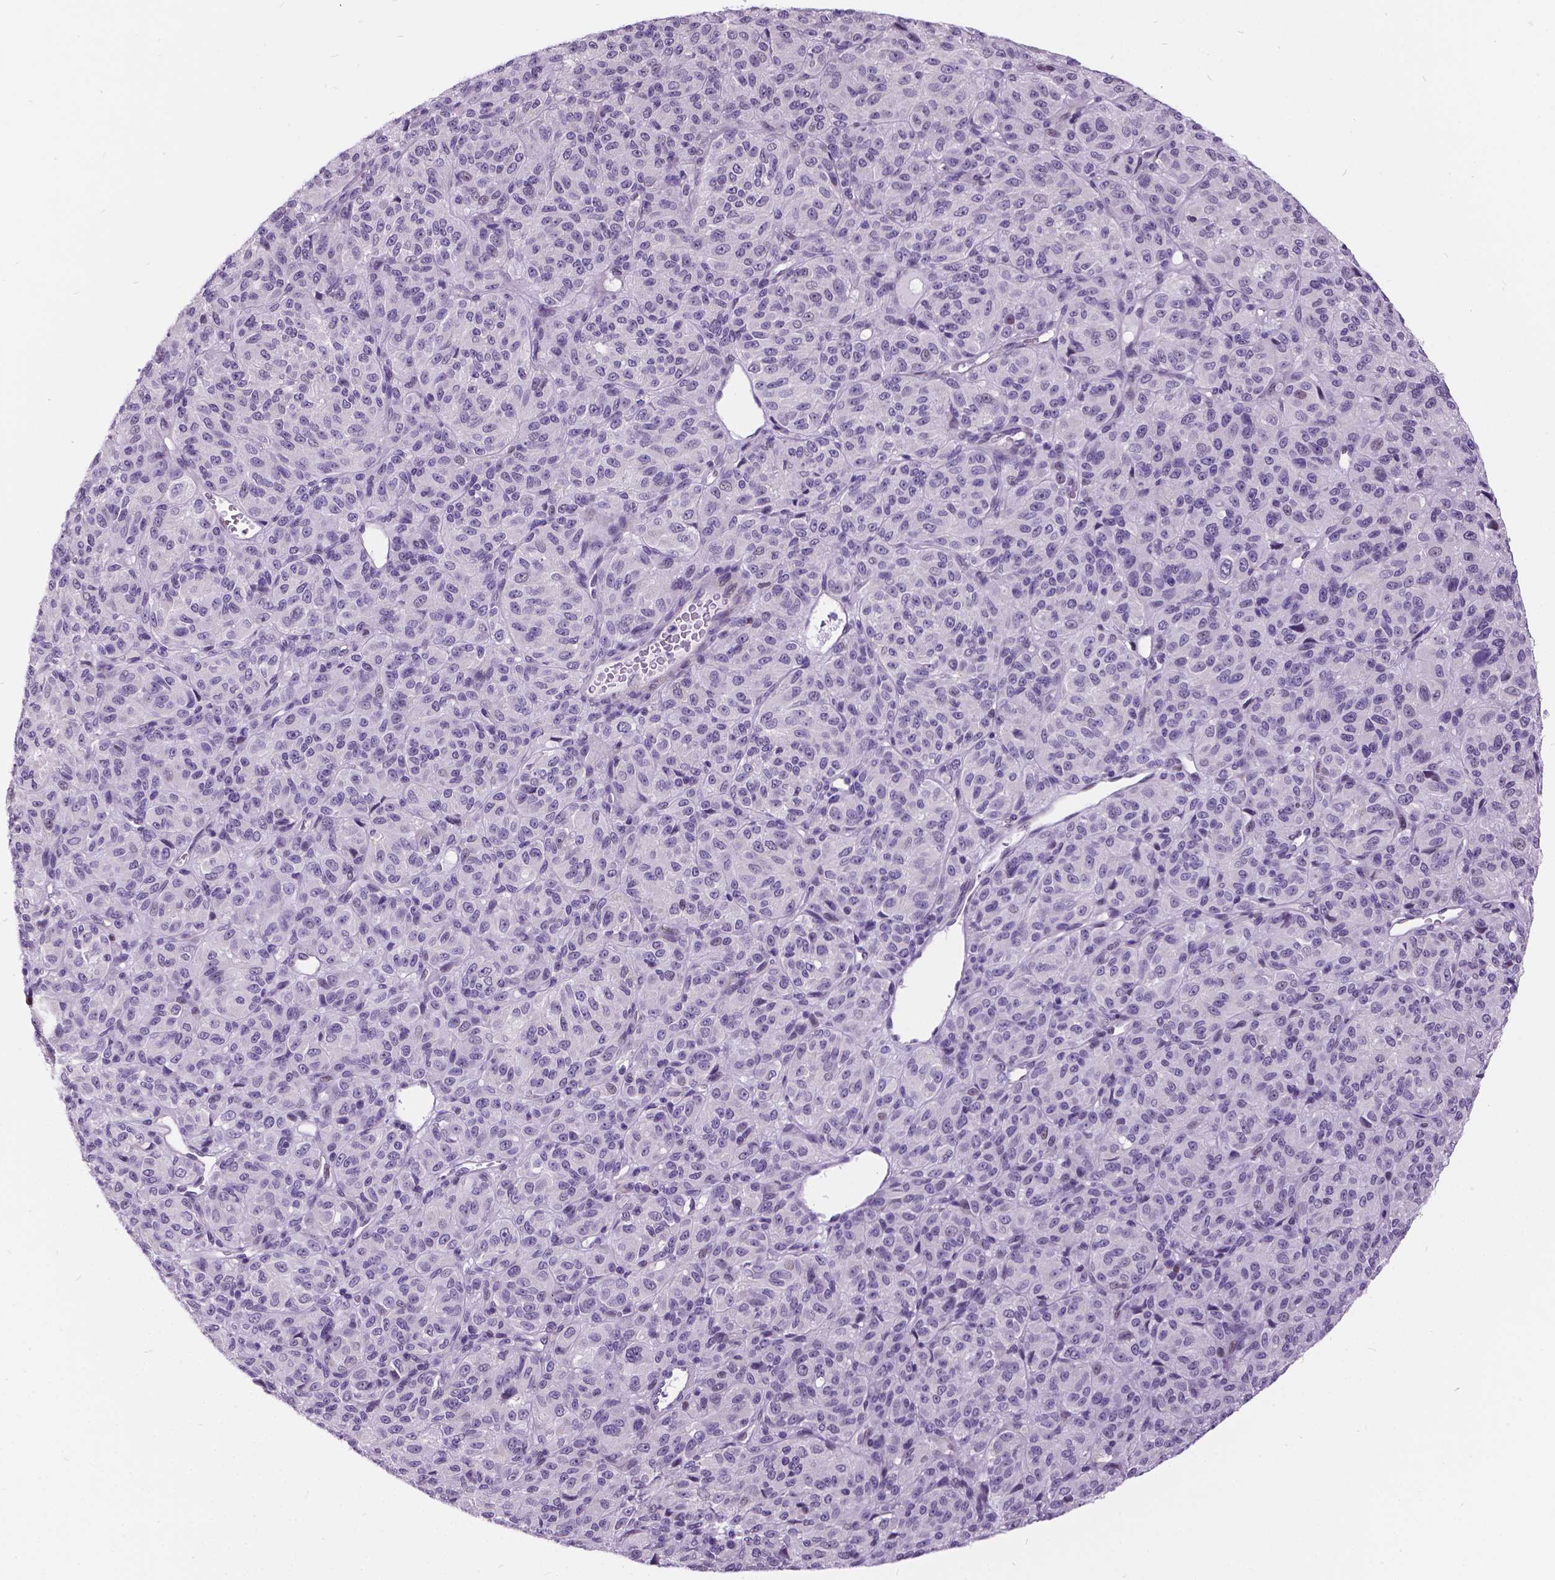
{"staining": {"intensity": "negative", "quantity": "none", "location": "none"}, "tissue": "melanoma", "cell_type": "Tumor cells", "image_type": "cancer", "snomed": [{"axis": "morphology", "description": "Malignant melanoma, Metastatic site"}, {"axis": "topography", "description": "Brain"}], "caption": "Human malignant melanoma (metastatic site) stained for a protein using IHC displays no staining in tumor cells.", "gene": "DPF3", "patient": {"sex": "female", "age": 56}}